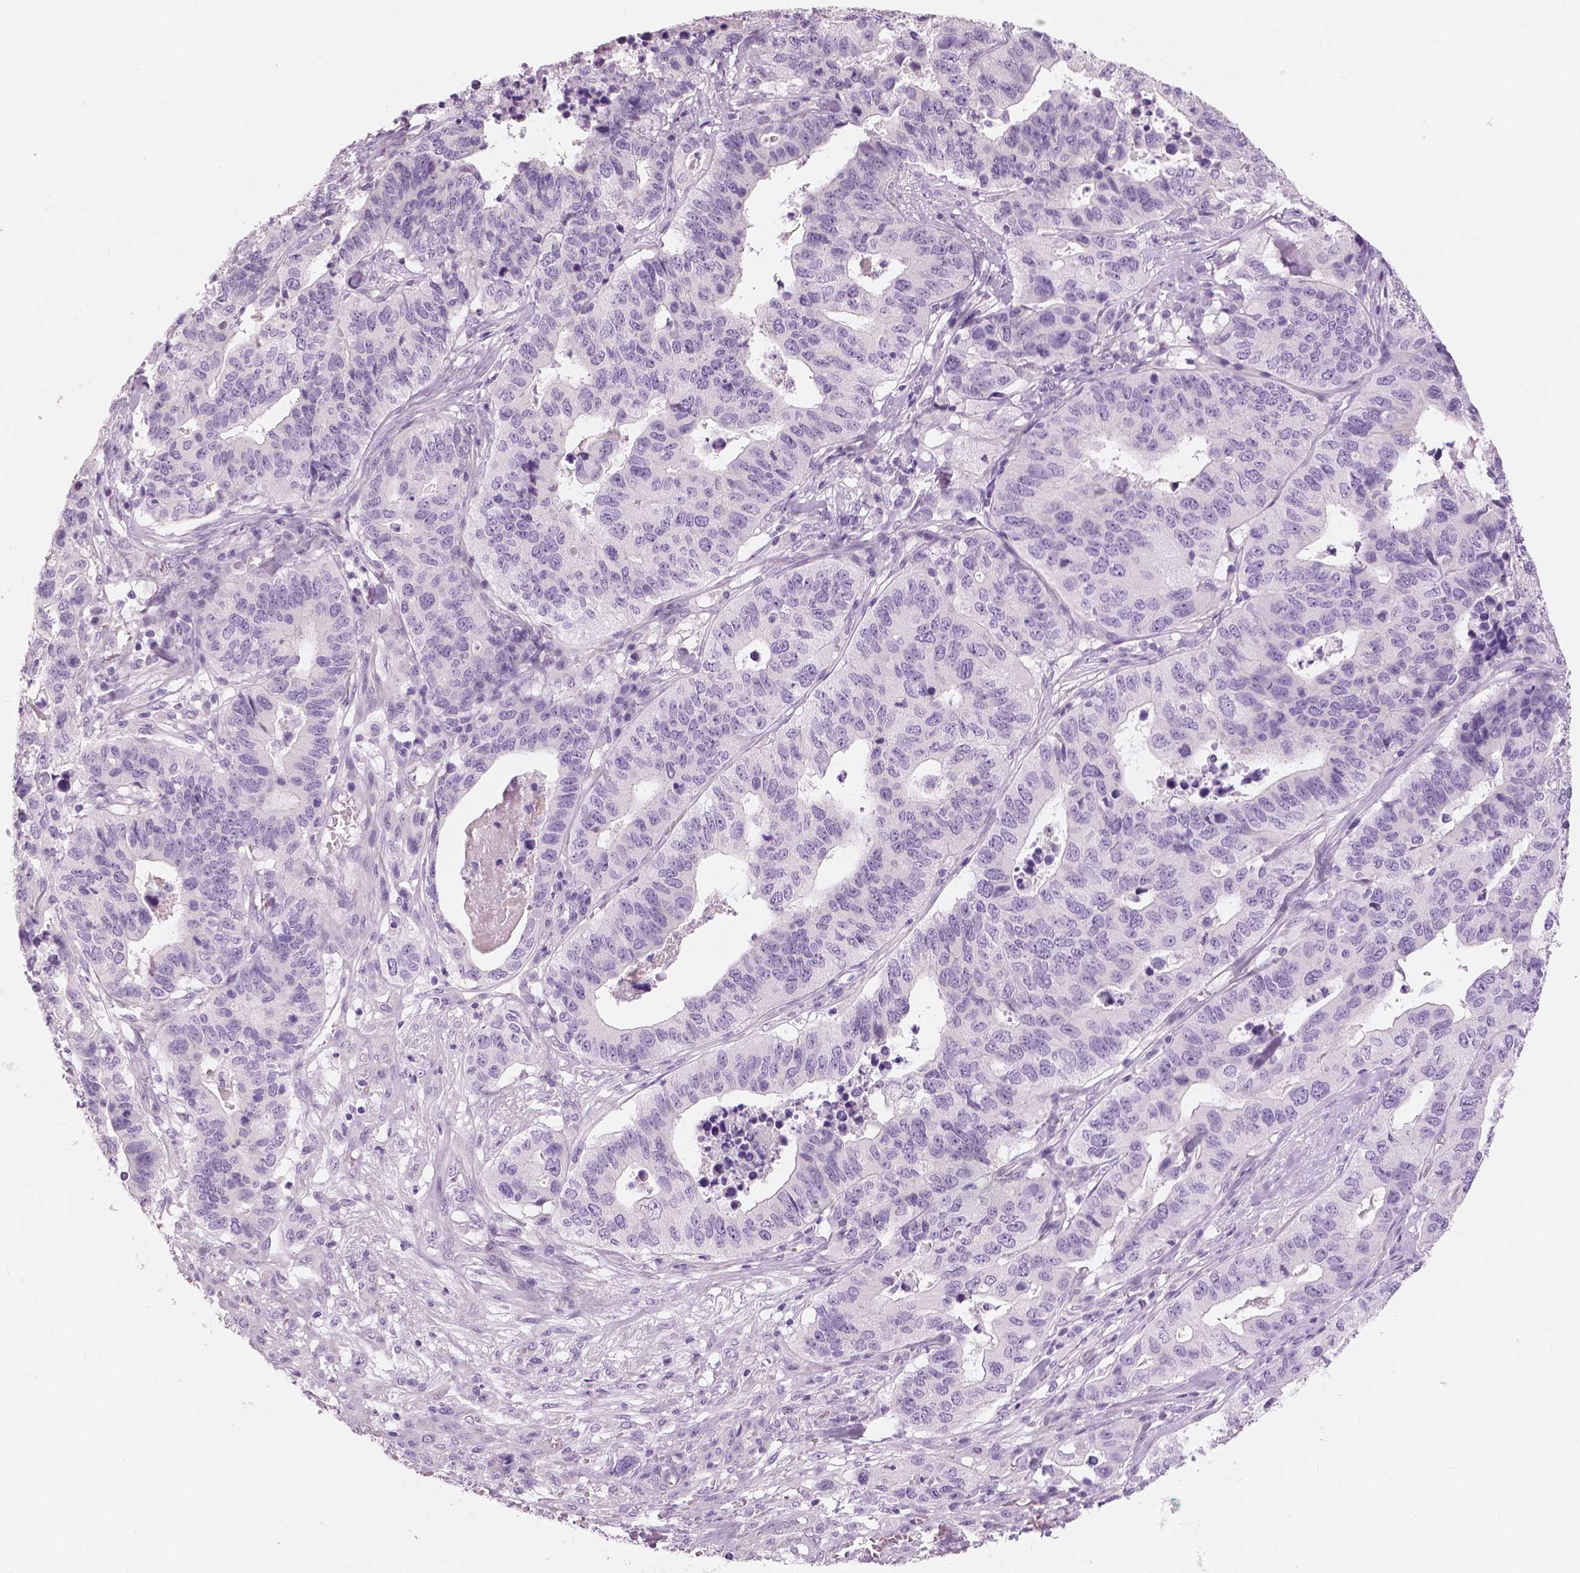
{"staining": {"intensity": "negative", "quantity": "none", "location": "none"}, "tissue": "stomach cancer", "cell_type": "Tumor cells", "image_type": "cancer", "snomed": [{"axis": "morphology", "description": "Adenocarcinoma, NOS"}, {"axis": "topography", "description": "Stomach, upper"}], "caption": "An image of stomach cancer stained for a protein shows no brown staining in tumor cells.", "gene": "SLC24A1", "patient": {"sex": "female", "age": 67}}